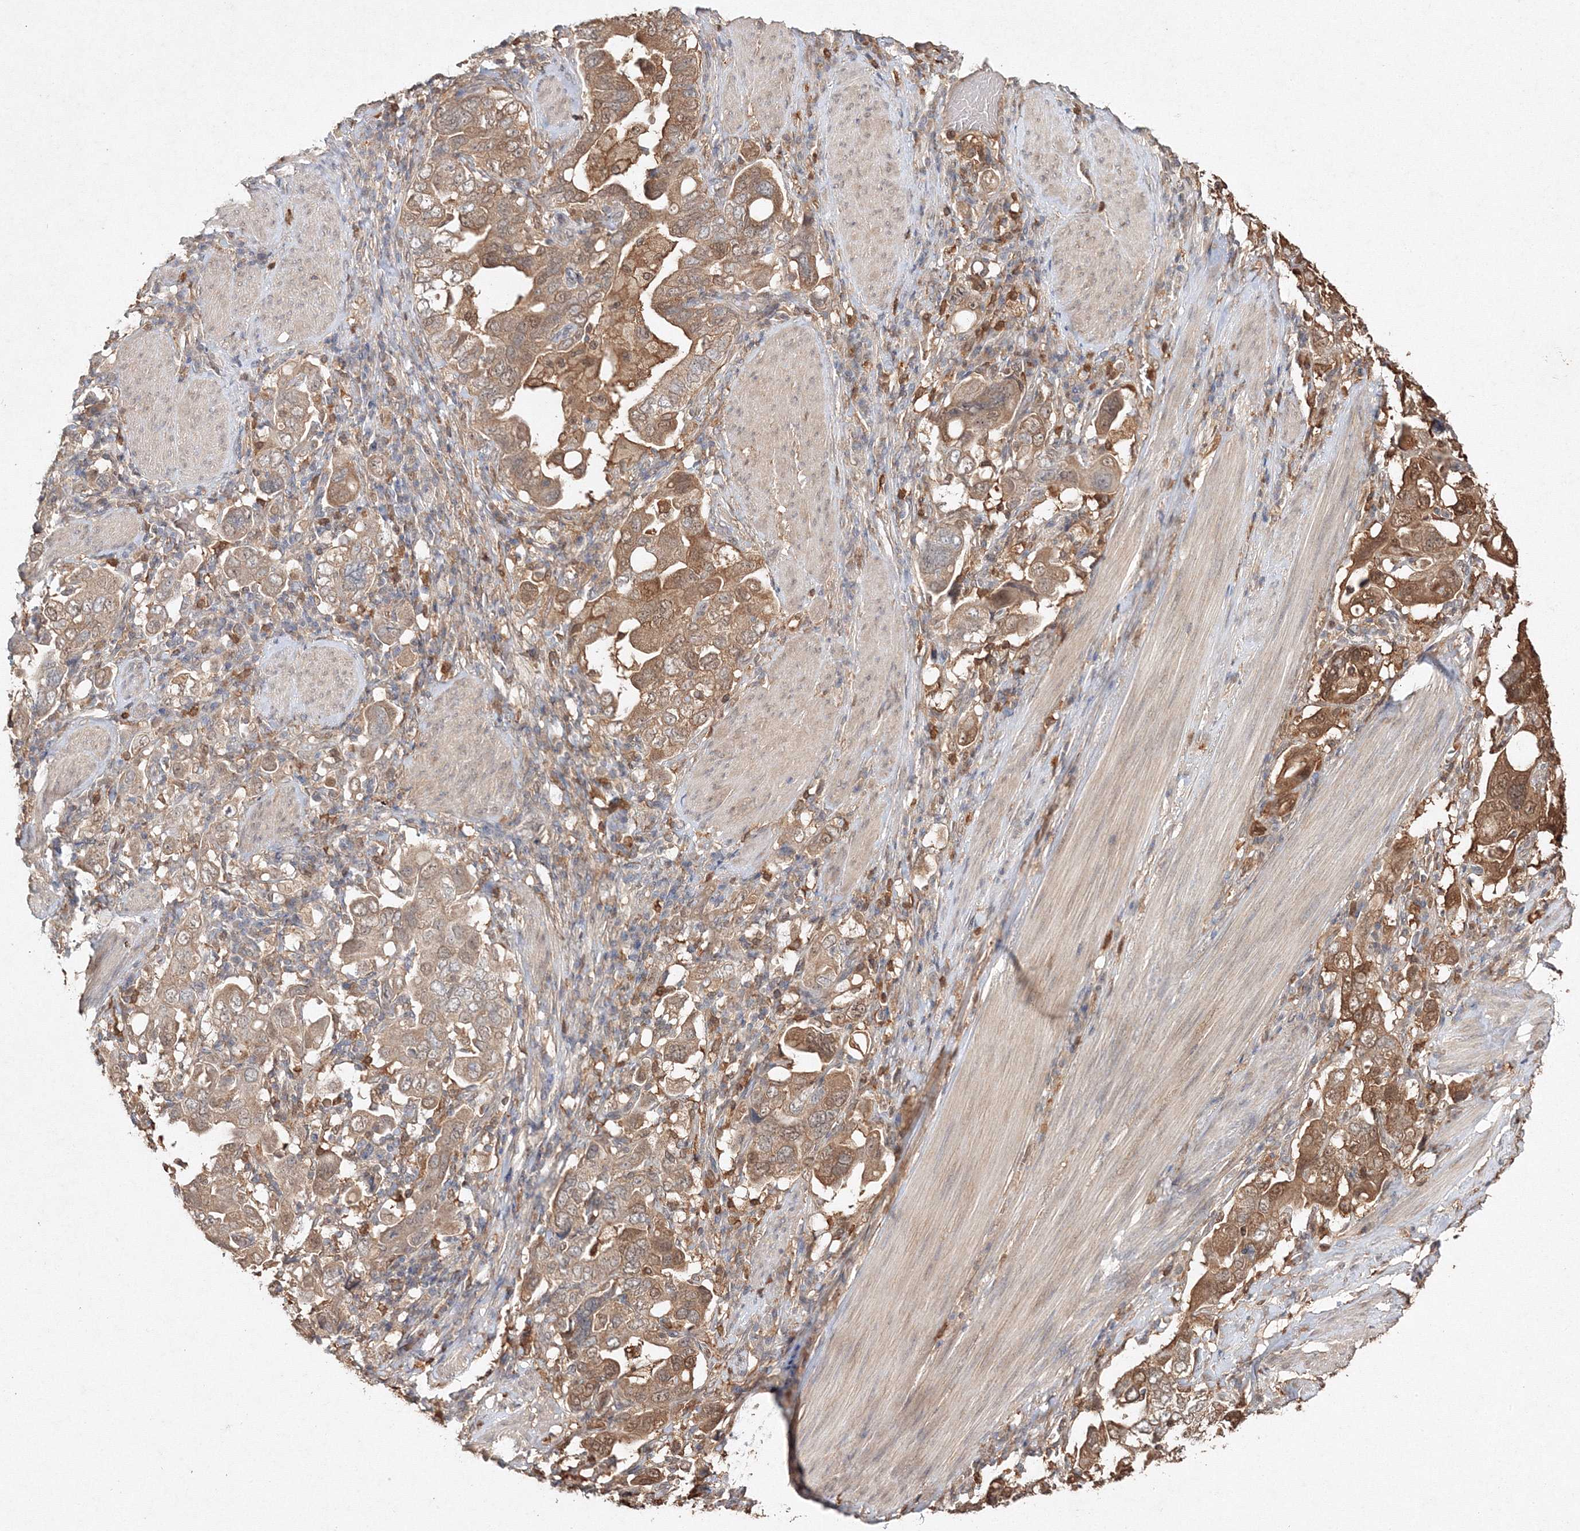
{"staining": {"intensity": "moderate", "quantity": ">75%", "location": "cytoplasmic/membranous,nuclear"}, "tissue": "stomach cancer", "cell_type": "Tumor cells", "image_type": "cancer", "snomed": [{"axis": "morphology", "description": "Adenocarcinoma, NOS"}, {"axis": "topography", "description": "Stomach, upper"}], "caption": "The image demonstrates immunohistochemical staining of stomach adenocarcinoma. There is moderate cytoplasmic/membranous and nuclear positivity is appreciated in about >75% of tumor cells.", "gene": "S100A11", "patient": {"sex": "male", "age": 62}}